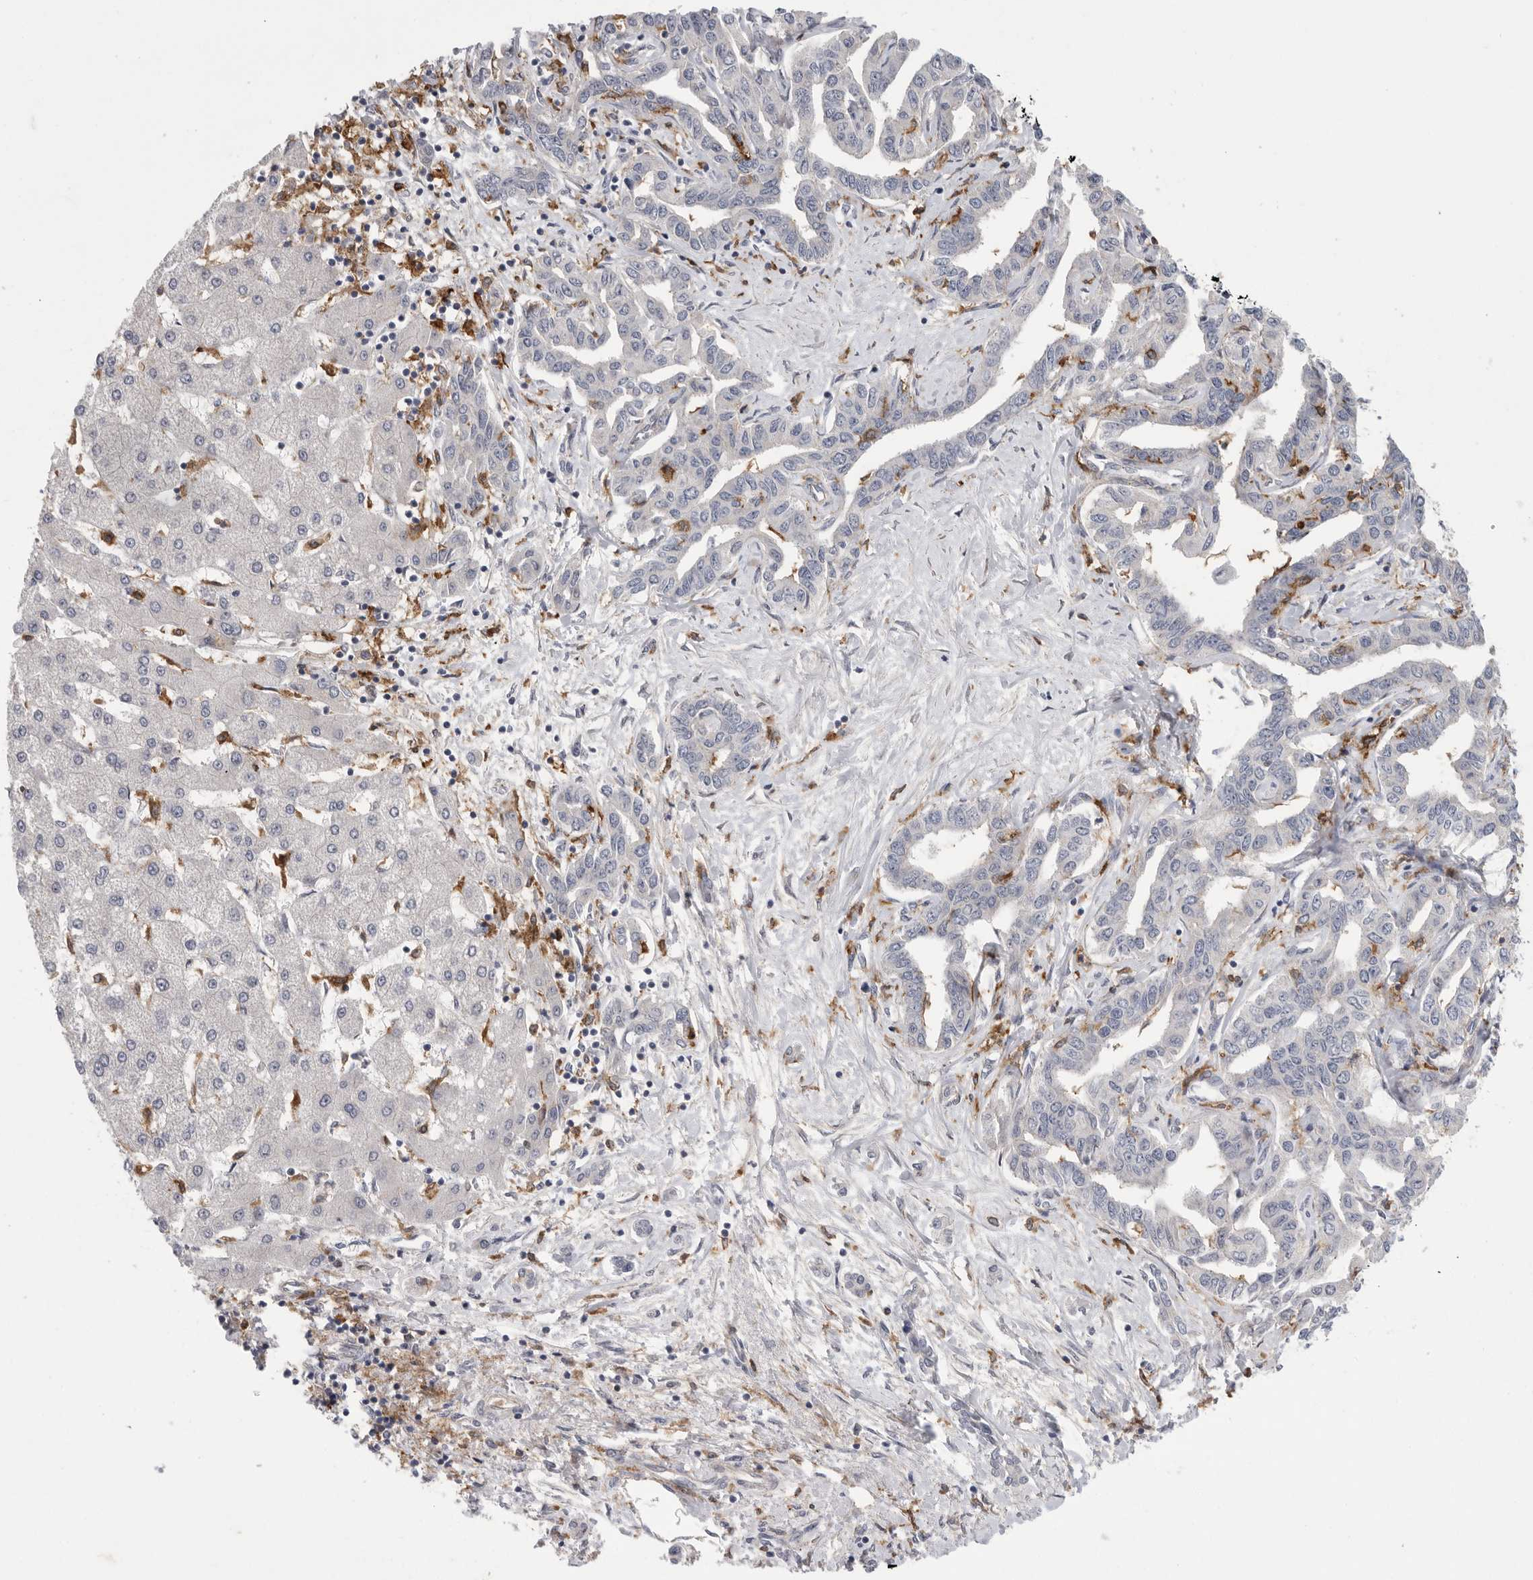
{"staining": {"intensity": "negative", "quantity": "none", "location": "none"}, "tissue": "liver cancer", "cell_type": "Tumor cells", "image_type": "cancer", "snomed": [{"axis": "morphology", "description": "Cholangiocarcinoma"}, {"axis": "topography", "description": "Liver"}], "caption": "High power microscopy image of an IHC photomicrograph of liver cholangiocarcinoma, revealing no significant staining in tumor cells.", "gene": "SIGLEC10", "patient": {"sex": "male", "age": 59}}